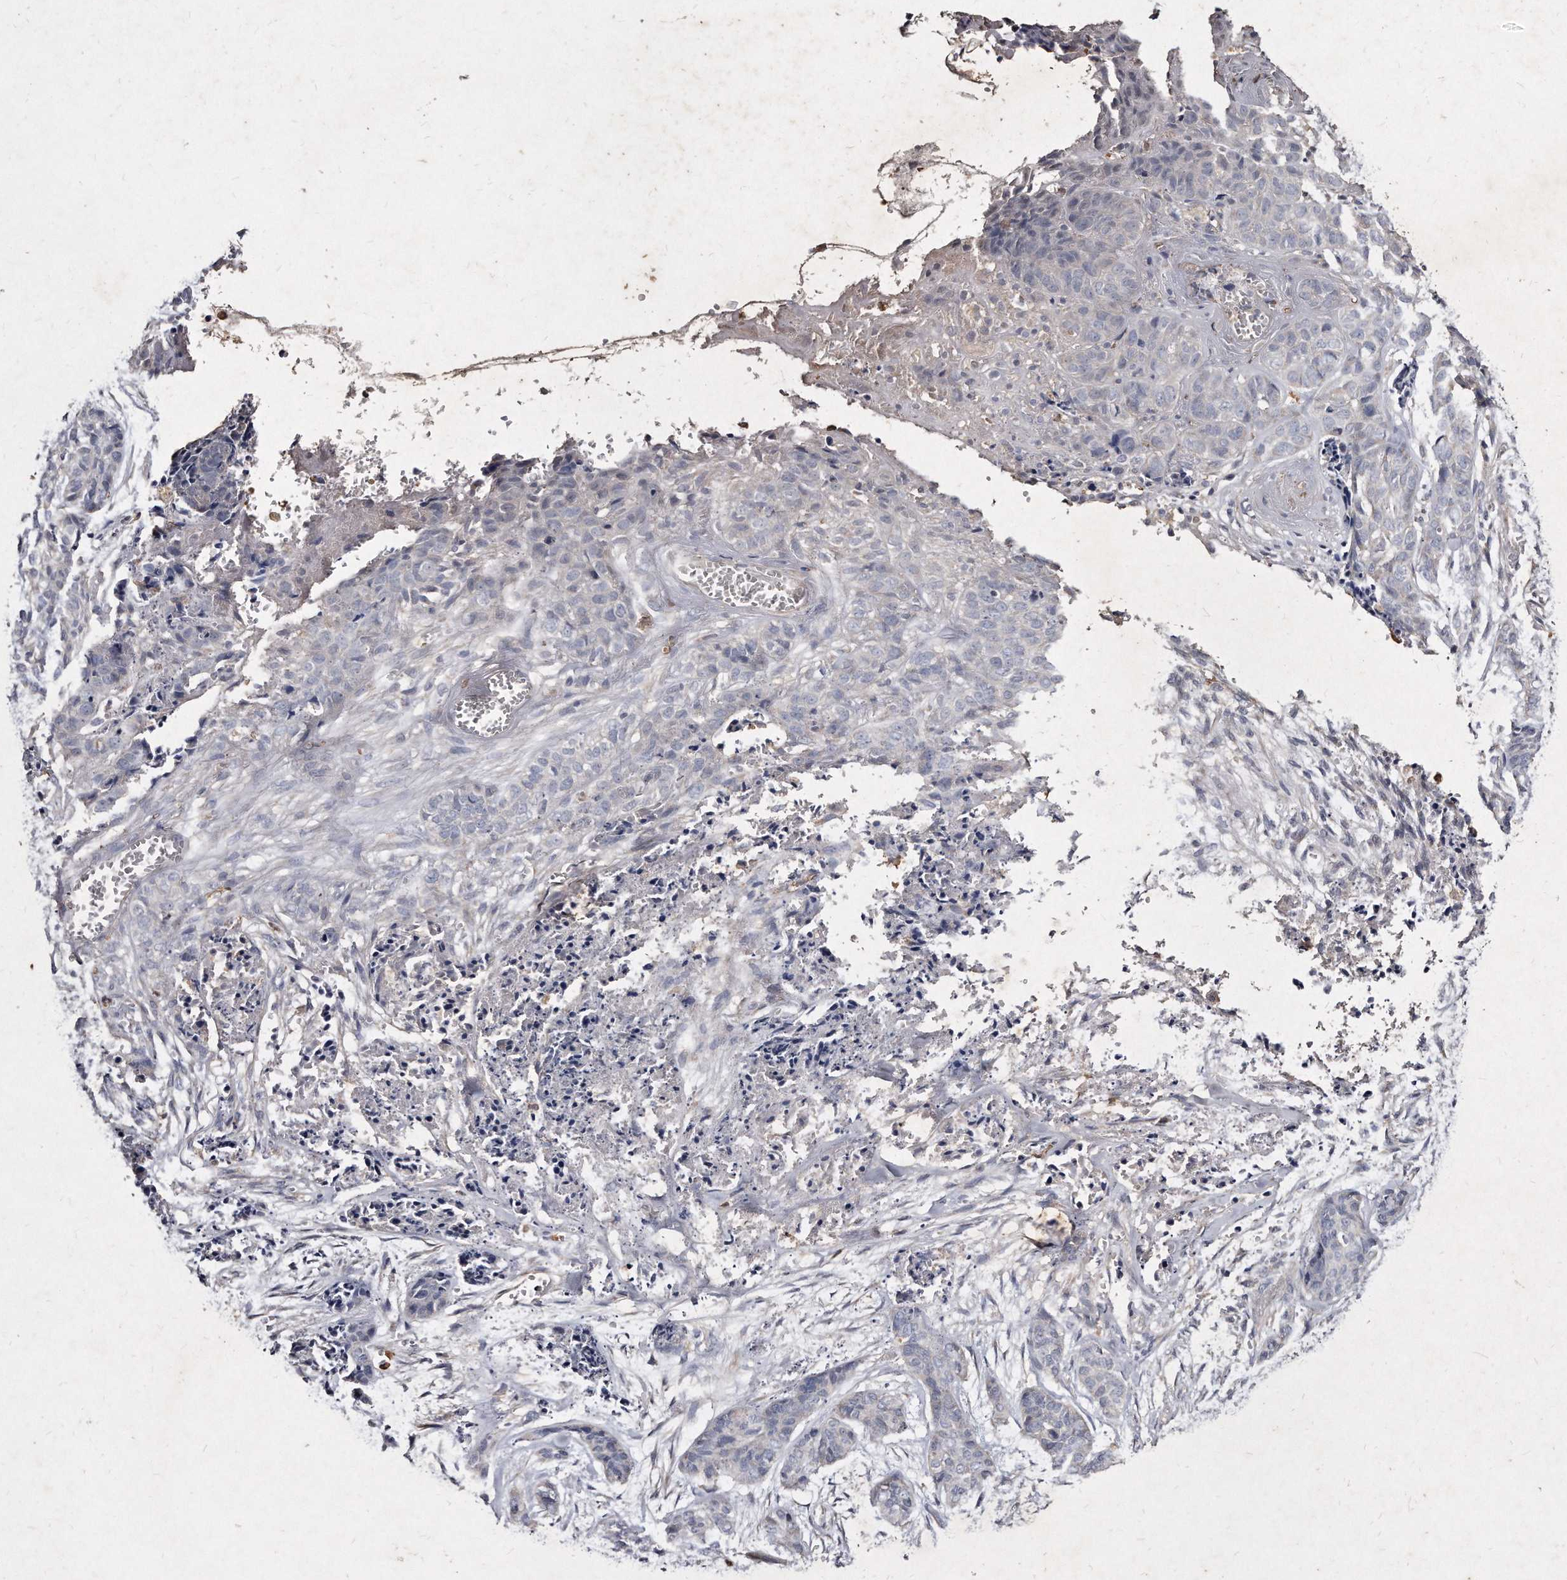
{"staining": {"intensity": "negative", "quantity": "none", "location": "none"}, "tissue": "skin cancer", "cell_type": "Tumor cells", "image_type": "cancer", "snomed": [{"axis": "morphology", "description": "Basal cell carcinoma"}, {"axis": "topography", "description": "Skin"}], "caption": "Immunohistochemistry image of human skin basal cell carcinoma stained for a protein (brown), which displays no expression in tumor cells.", "gene": "KLHDC3", "patient": {"sex": "female", "age": 64}}